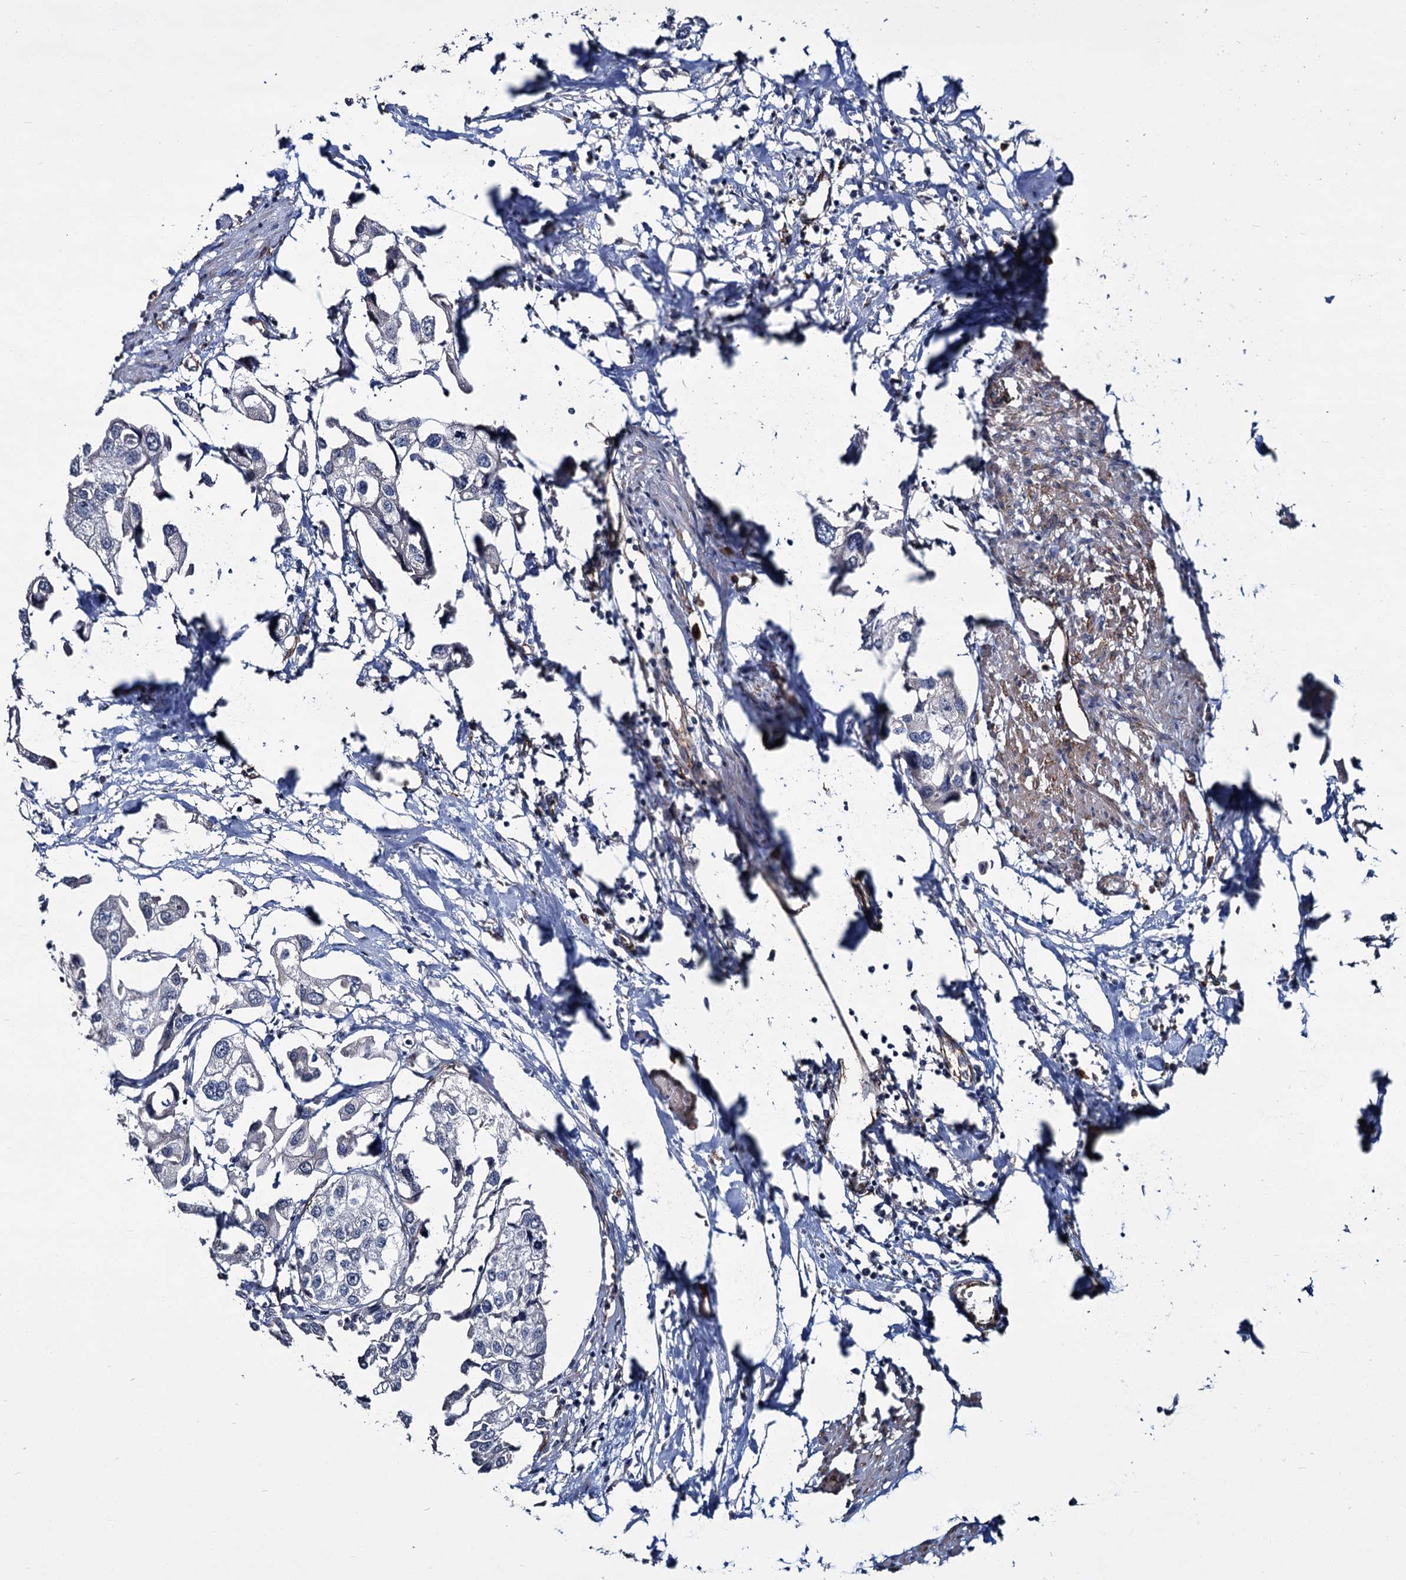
{"staining": {"intensity": "negative", "quantity": "none", "location": "none"}, "tissue": "urothelial cancer", "cell_type": "Tumor cells", "image_type": "cancer", "snomed": [{"axis": "morphology", "description": "Urothelial carcinoma, High grade"}, {"axis": "topography", "description": "Urinary bladder"}], "caption": "Urothelial carcinoma (high-grade) stained for a protein using IHC exhibits no positivity tumor cells.", "gene": "CACNA1C", "patient": {"sex": "male", "age": 64}}